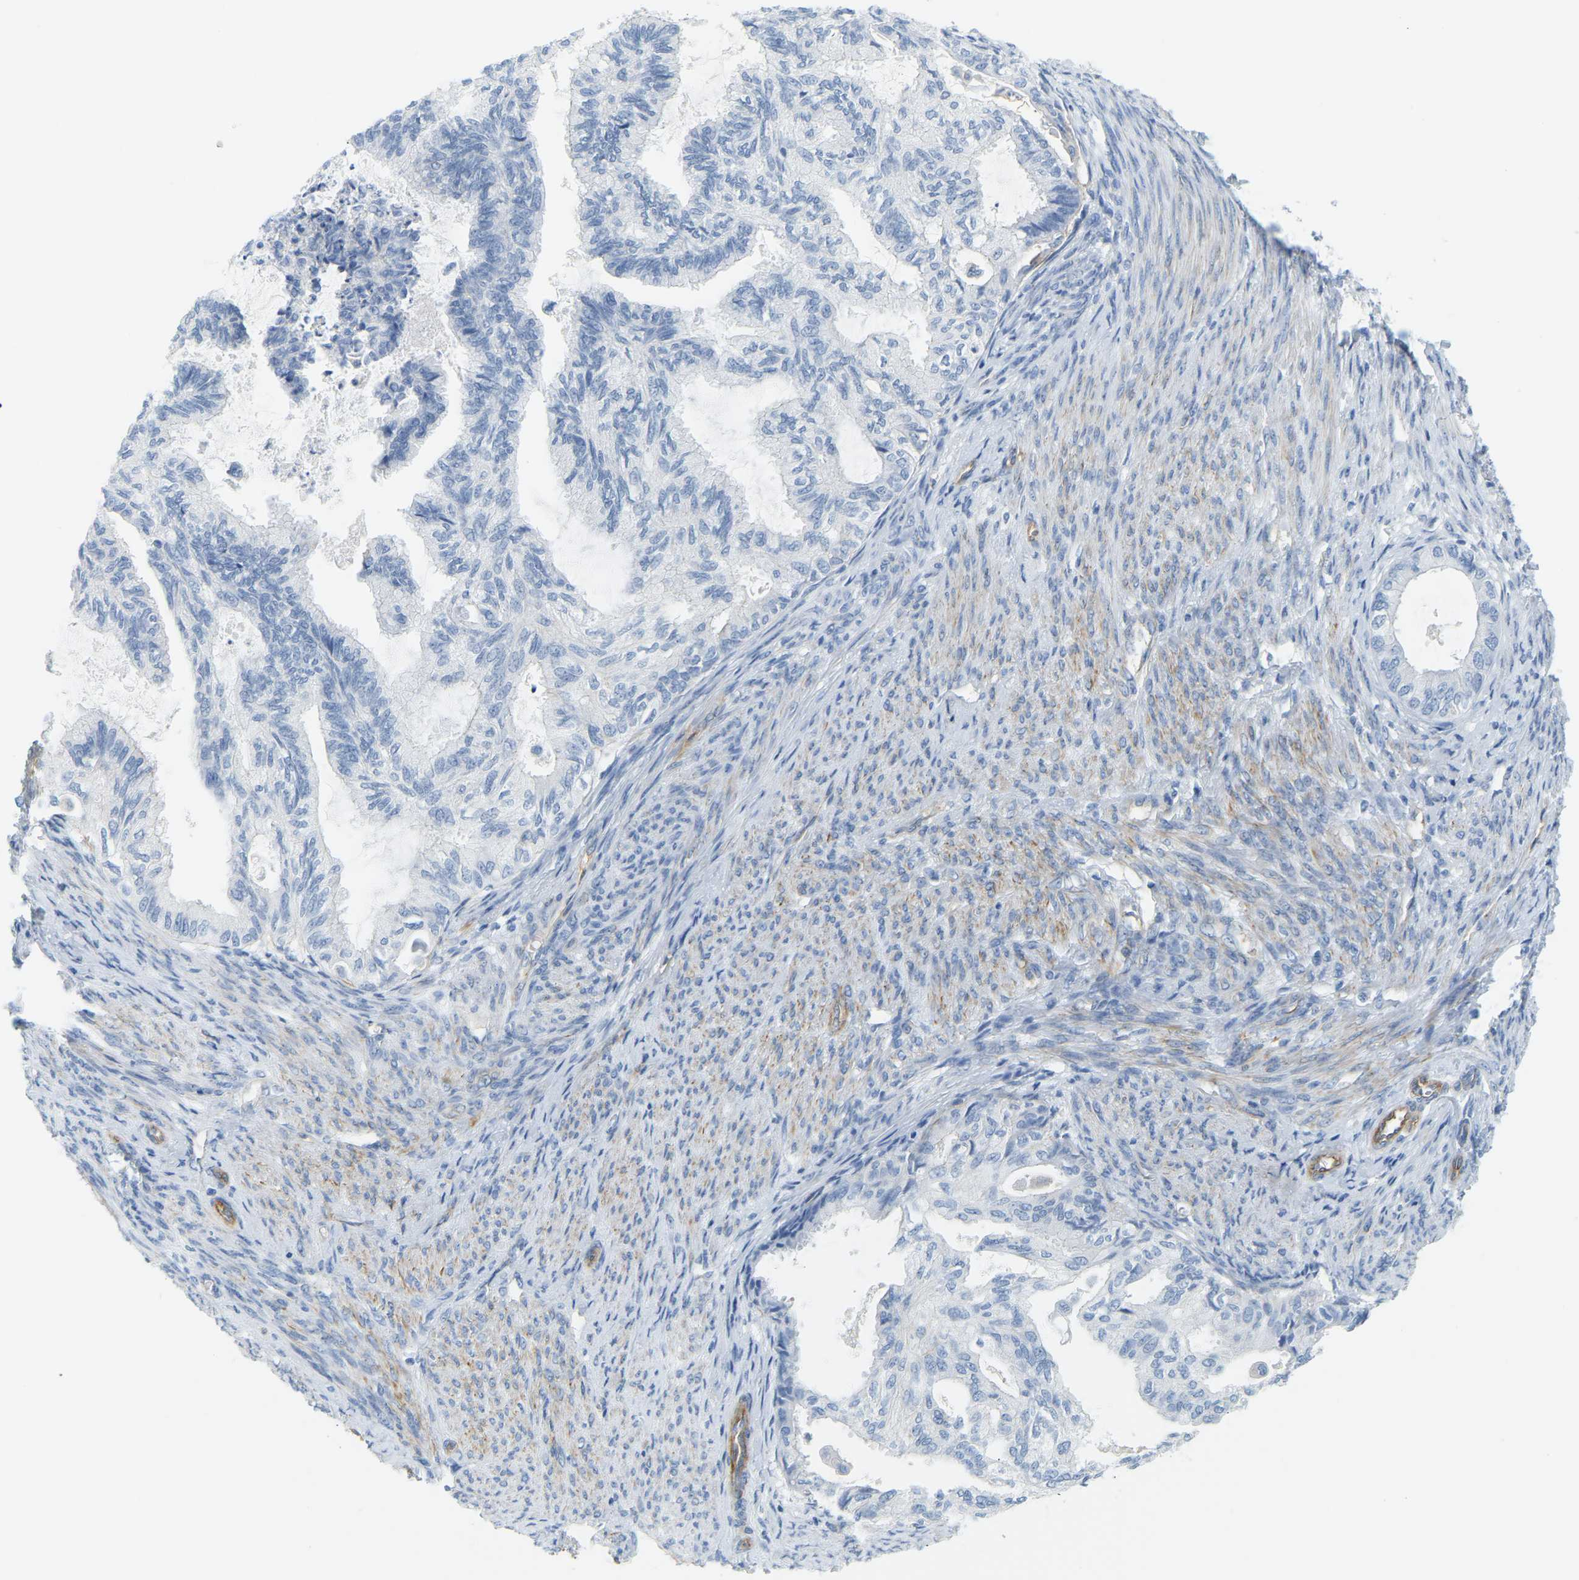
{"staining": {"intensity": "negative", "quantity": "none", "location": "none"}, "tissue": "cervical cancer", "cell_type": "Tumor cells", "image_type": "cancer", "snomed": [{"axis": "morphology", "description": "Normal tissue, NOS"}, {"axis": "morphology", "description": "Adenocarcinoma, NOS"}, {"axis": "topography", "description": "Cervix"}, {"axis": "topography", "description": "Endometrium"}], "caption": "Tumor cells are negative for protein expression in human cervical cancer (adenocarcinoma).", "gene": "MYL3", "patient": {"sex": "female", "age": 86}}